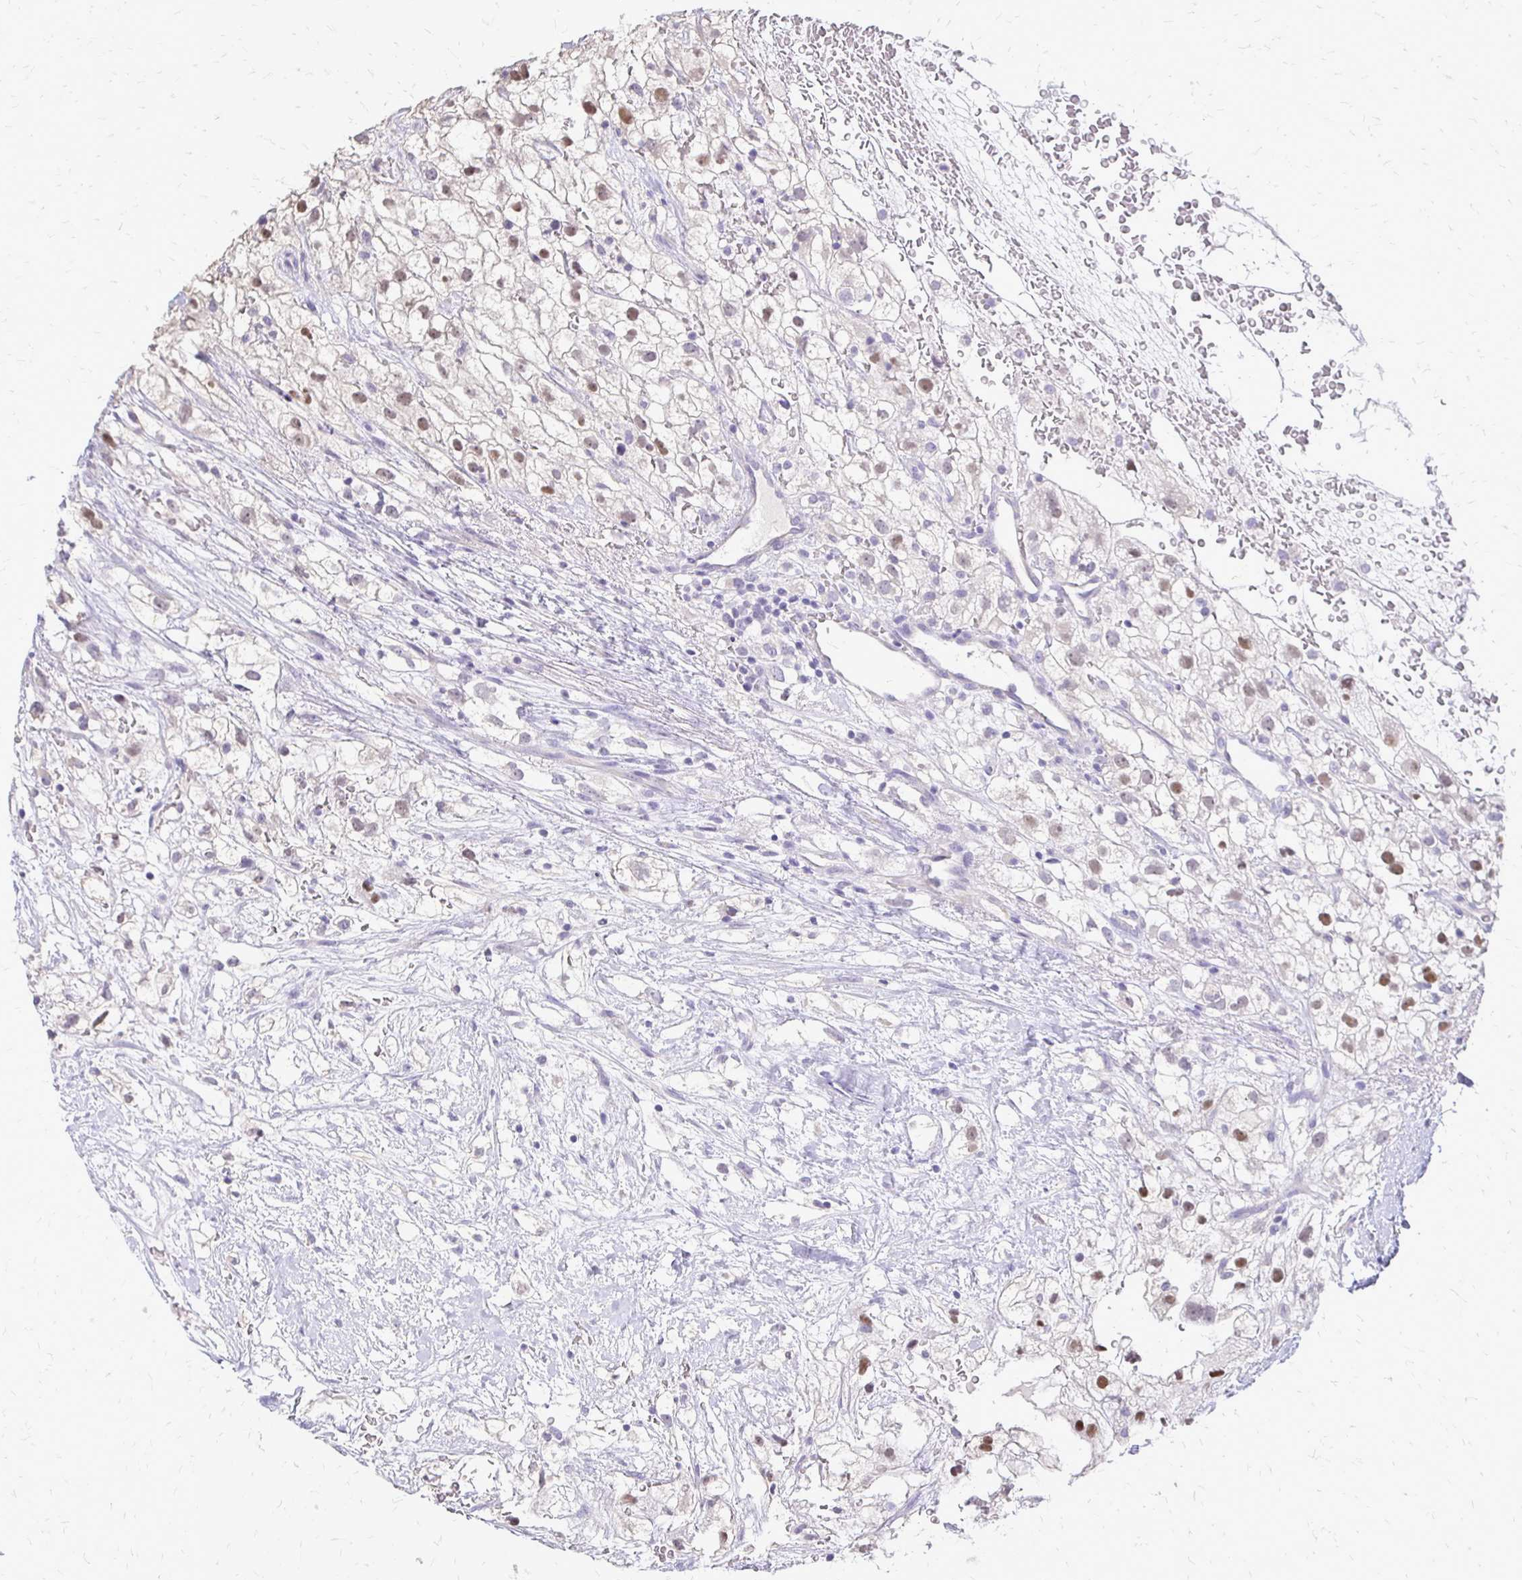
{"staining": {"intensity": "moderate", "quantity": "<25%", "location": "nuclear"}, "tissue": "renal cancer", "cell_type": "Tumor cells", "image_type": "cancer", "snomed": [{"axis": "morphology", "description": "Adenocarcinoma, NOS"}, {"axis": "topography", "description": "Kidney"}], "caption": "Tumor cells reveal moderate nuclear expression in about <25% of cells in renal cancer (adenocarcinoma).", "gene": "ALPG", "patient": {"sex": "male", "age": 59}}